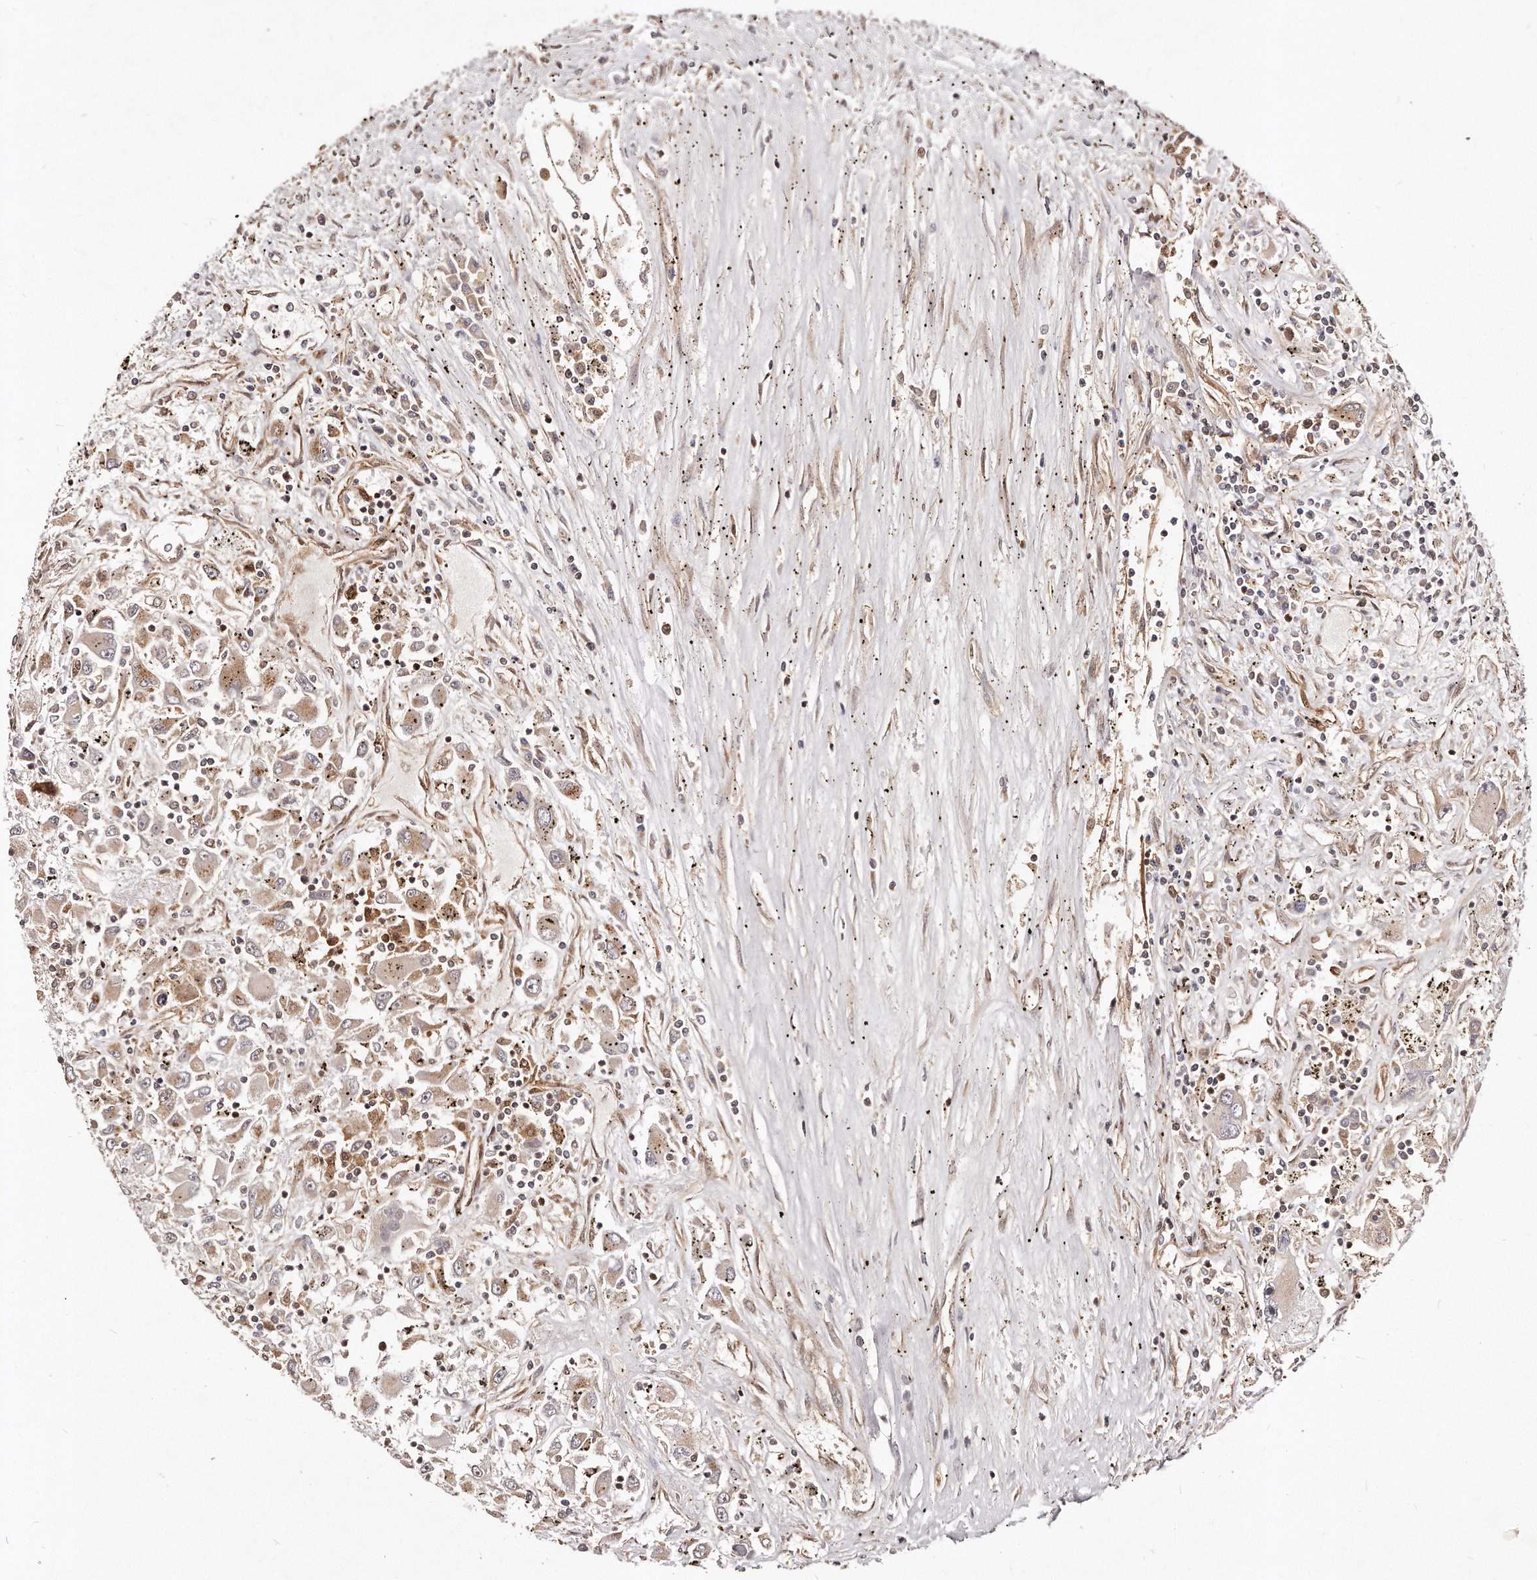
{"staining": {"intensity": "weak", "quantity": ">75%", "location": "cytoplasmic/membranous"}, "tissue": "renal cancer", "cell_type": "Tumor cells", "image_type": "cancer", "snomed": [{"axis": "morphology", "description": "Adenocarcinoma, NOS"}, {"axis": "topography", "description": "Kidney"}], "caption": "High-power microscopy captured an immunohistochemistry (IHC) micrograph of renal adenocarcinoma, revealing weak cytoplasmic/membranous positivity in approximately >75% of tumor cells.", "gene": "GBP4", "patient": {"sex": "female", "age": 52}}